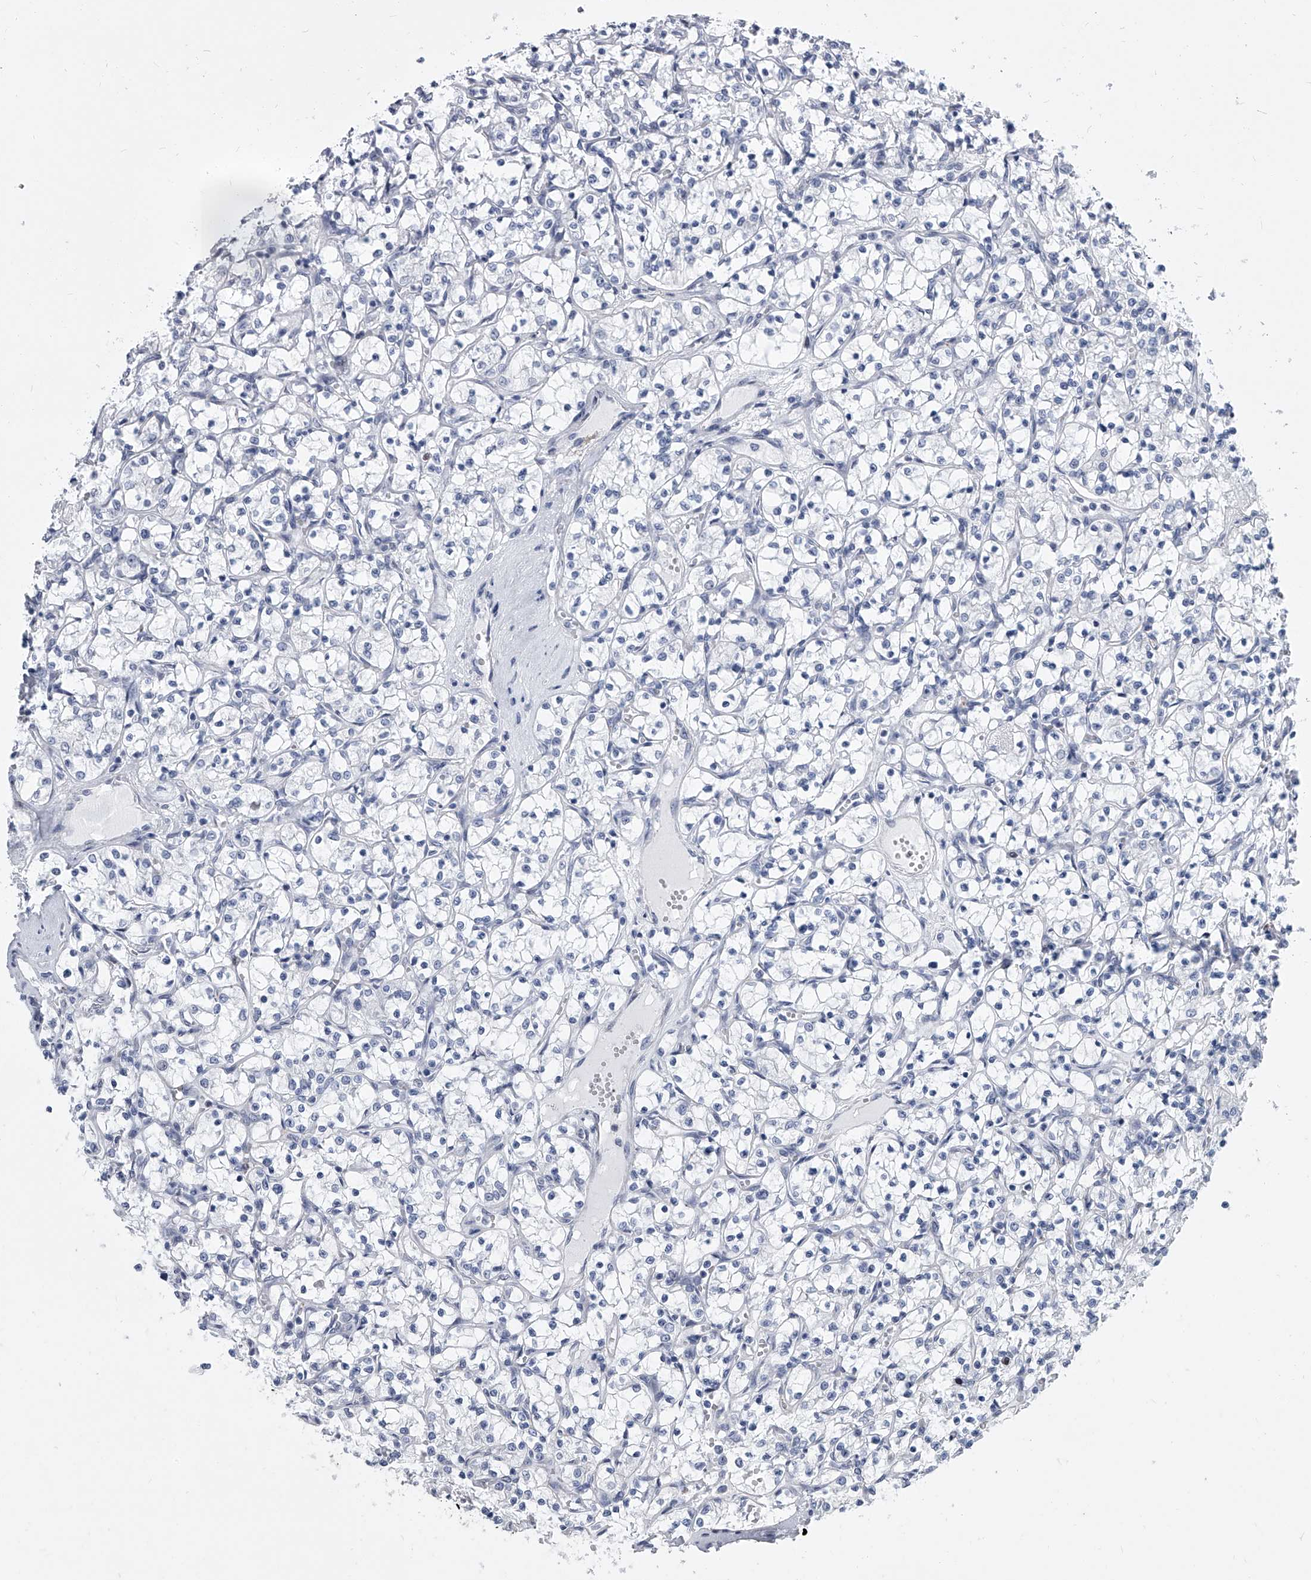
{"staining": {"intensity": "negative", "quantity": "none", "location": "none"}, "tissue": "renal cancer", "cell_type": "Tumor cells", "image_type": "cancer", "snomed": [{"axis": "morphology", "description": "Adenocarcinoma, NOS"}, {"axis": "topography", "description": "Kidney"}], "caption": "Tumor cells show no significant expression in renal cancer (adenocarcinoma).", "gene": "EVA1C", "patient": {"sex": "female", "age": 69}}